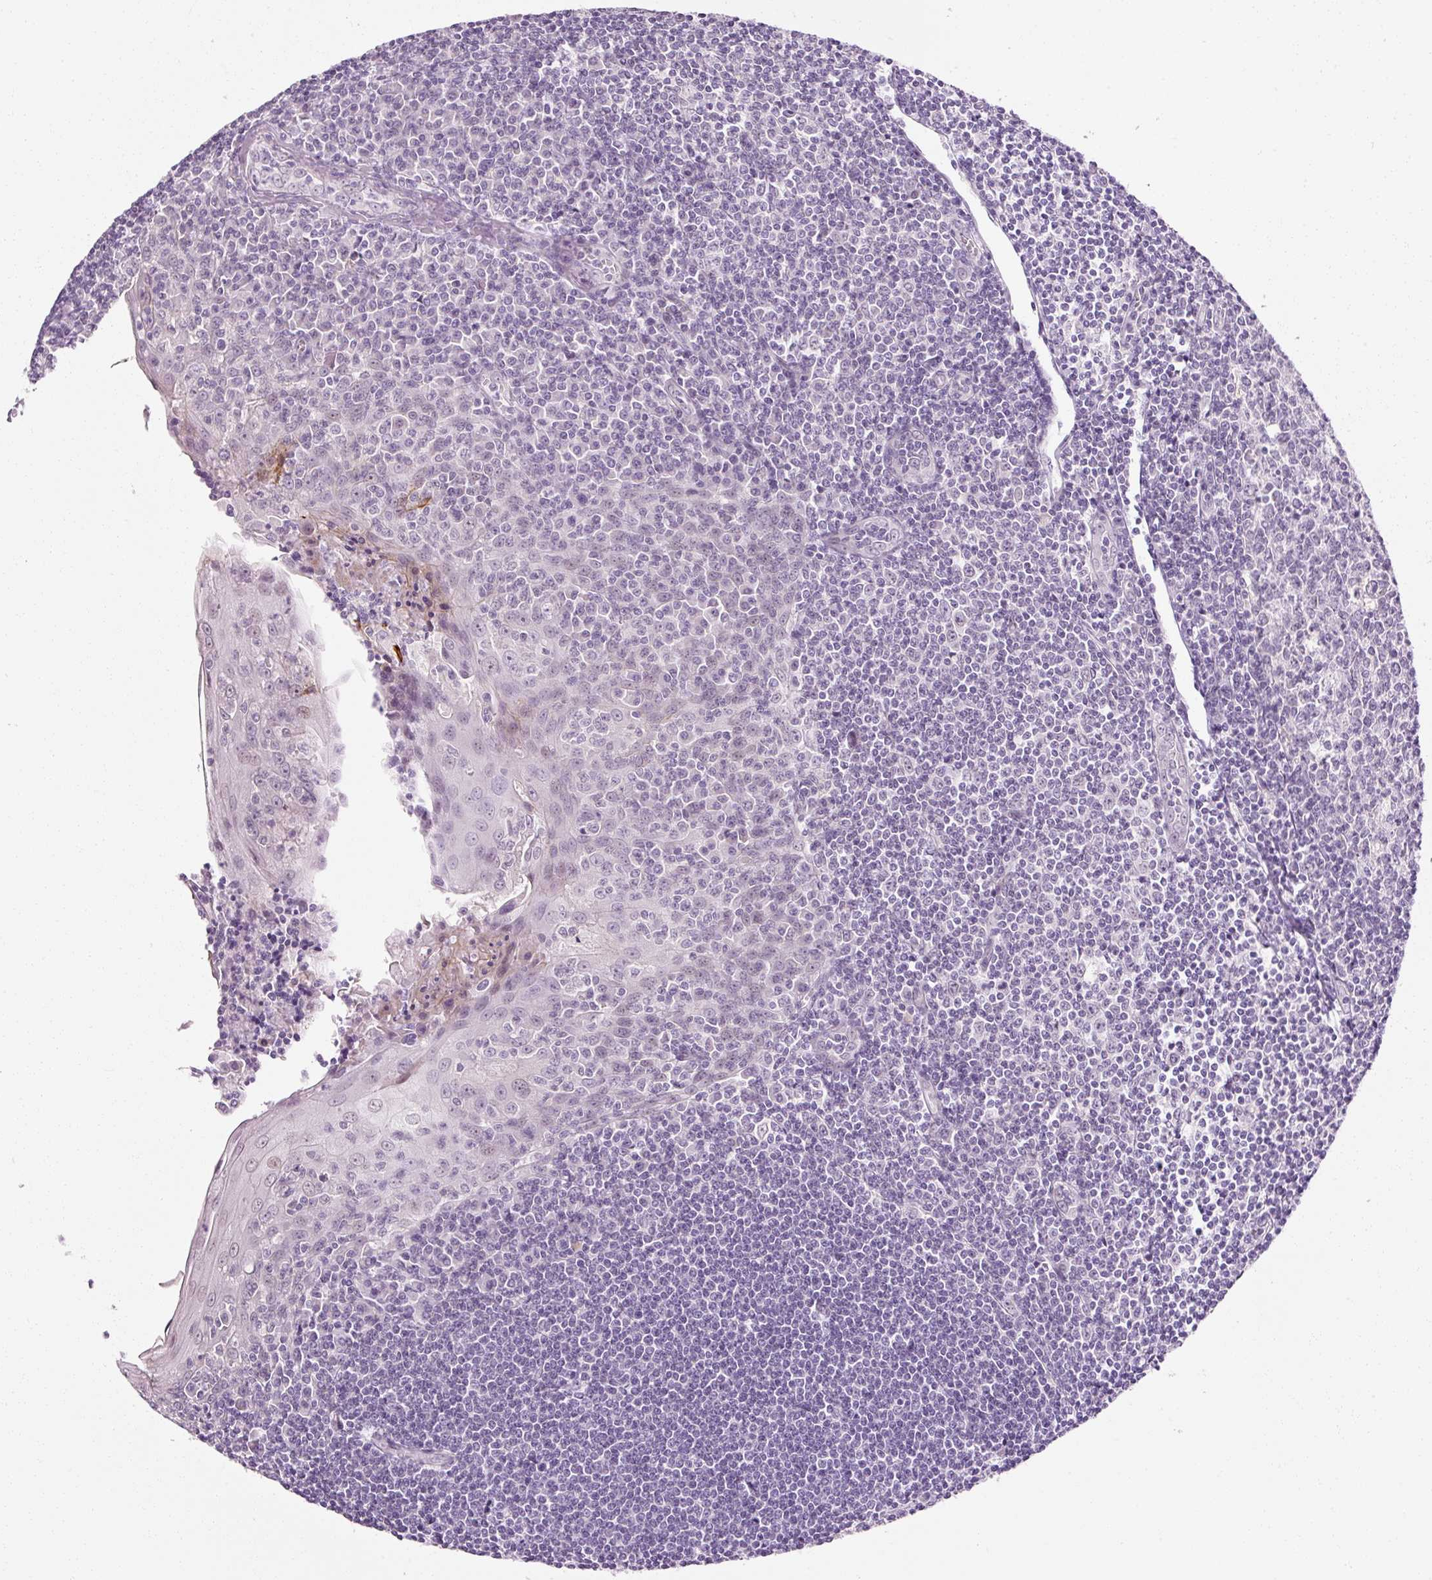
{"staining": {"intensity": "negative", "quantity": "none", "location": "none"}, "tissue": "tonsil", "cell_type": "Germinal center cells", "image_type": "normal", "snomed": [{"axis": "morphology", "description": "Normal tissue, NOS"}, {"axis": "topography", "description": "Tonsil"}], "caption": "Benign tonsil was stained to show a protein in brown. There is no significant staining in germinal center cells. (DAB immunohistochemistry visualized using brightfield microscopy, high magnification).", "gene": "ANKRD20A1", "patient": {"sex": "male", "age": 27}}